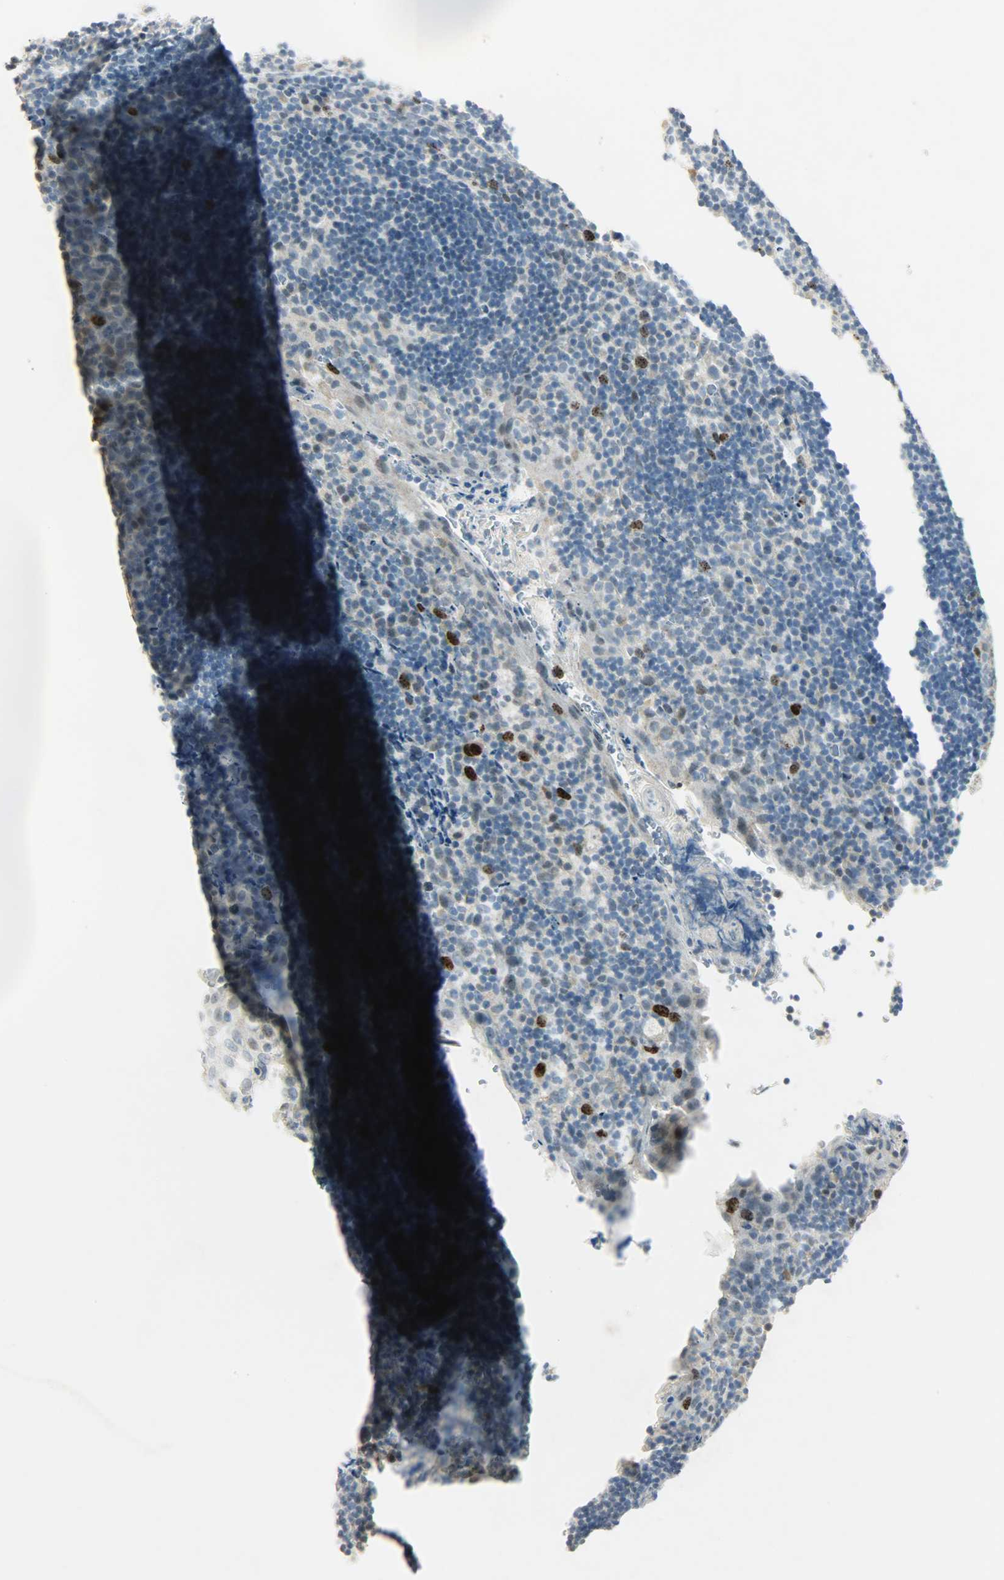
{"staining": {"intensity": "strong", "quantity": "<25%", "location": "nuclear"}, "tissue": "tonsil", "cell_type": "Non-germinal center cells", "image_type": "normal", "snomed": [{"axis": "morphology", "description": "Normal tissue, NOS"}, {"axis": "topography", "description": "Tonsil"}], "caption": "A high-resolution photomicrograph shows immunohistochemistry (IHC) staining of normal tonsil, which reveals strong nuclear positivity in about <25% of non-germinal center cells.", "gene": "AURKB", "patient": {"sex": "male", "age": 20}}